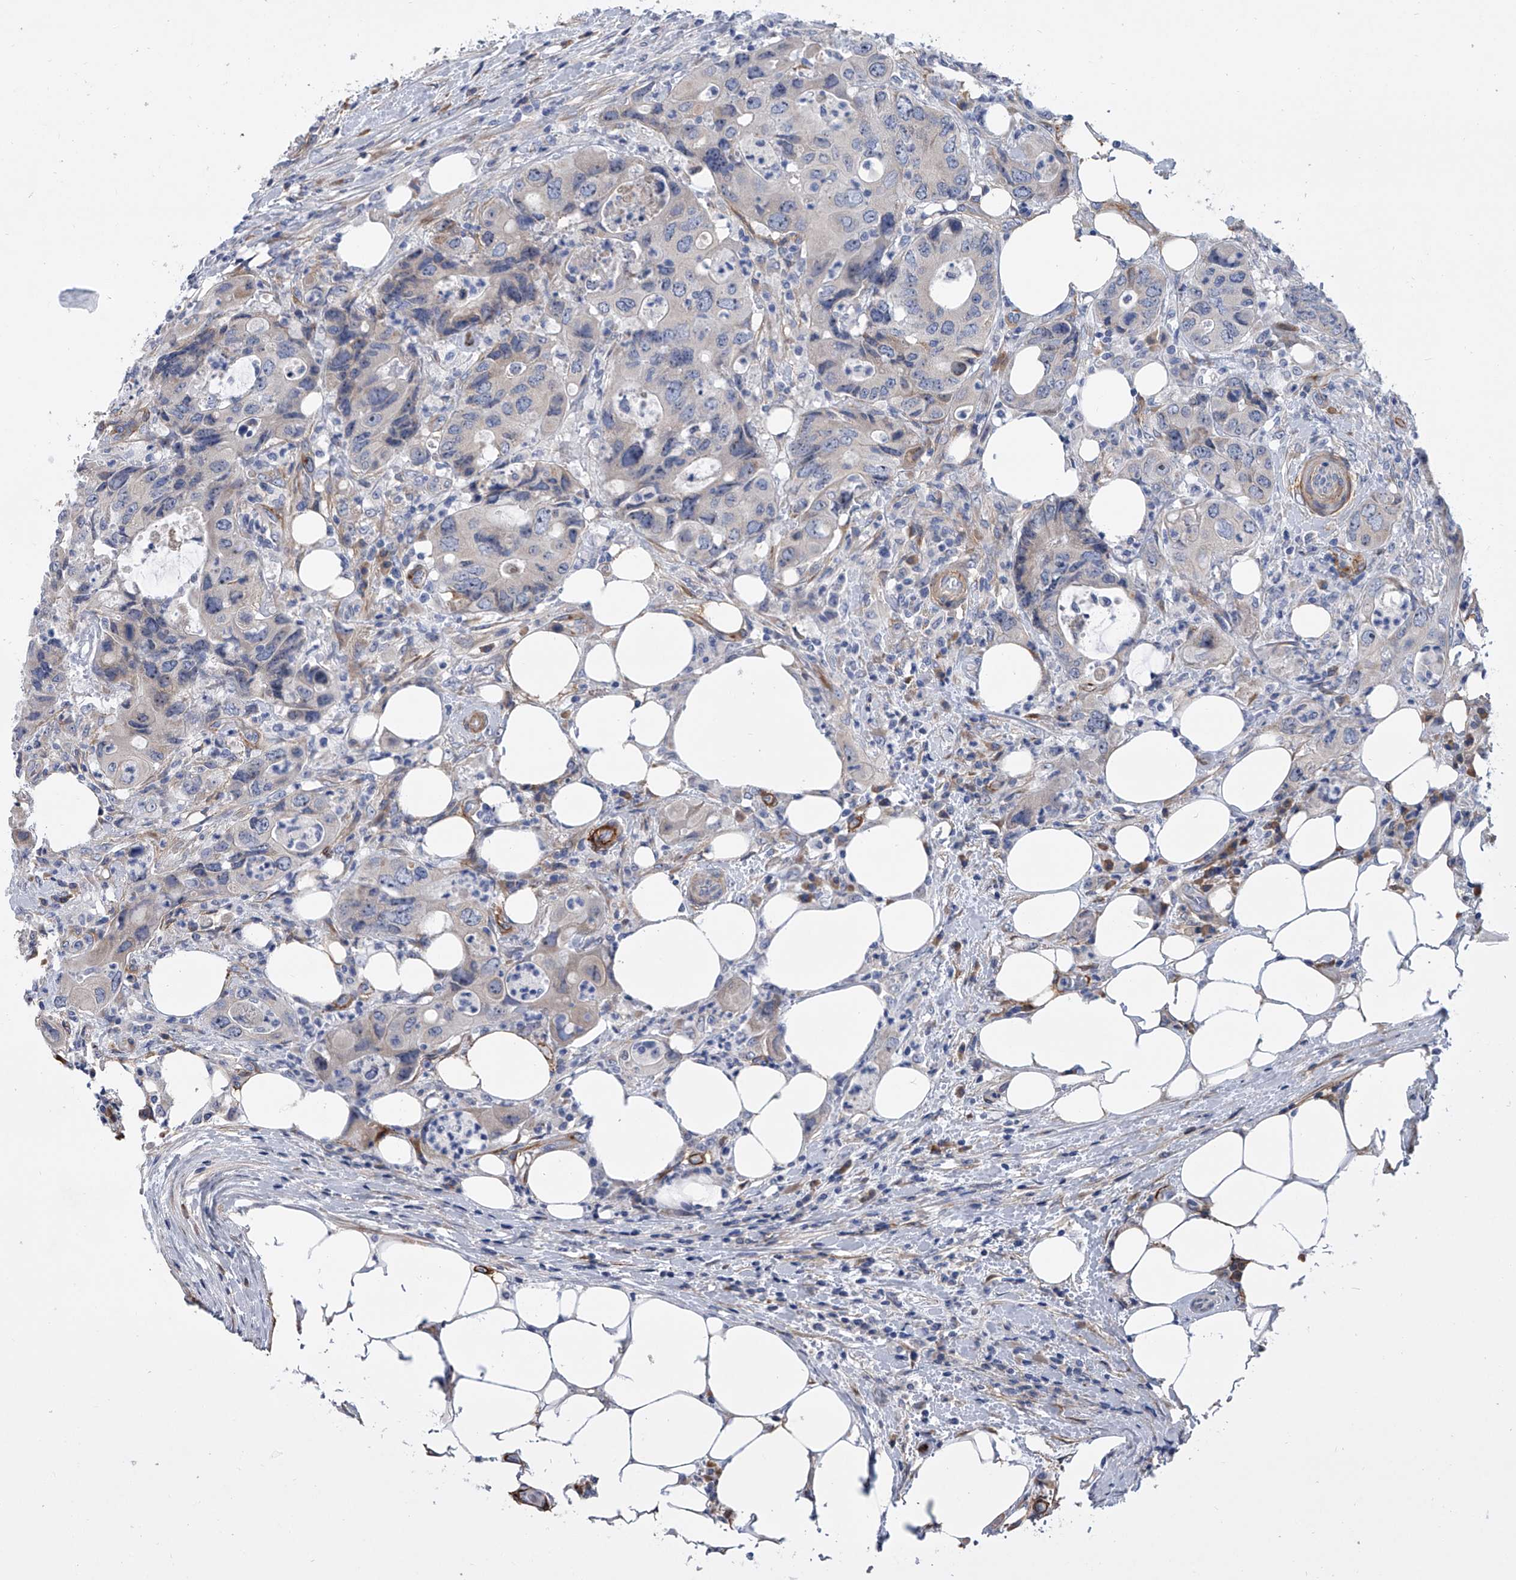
{"staining": {"intensity": "negative", "quantity": "none", "location": "none"}, "tissue": "colorectal cancer", "cell_type": "Tumor cells", "image_type": "cancer", "snomed": [{"axis": "morphology", "description": "Adenocarcinoma, NOS"}, {"axis": "topography", "description": "Colon"}], "caption": "A micrograph of human colorectal adenocarcinoma is negative for staining in tumor cells. Nuclei are stained in blue.", "gene": "ALG14", "patient": {"sex": "male", "age": 71}}